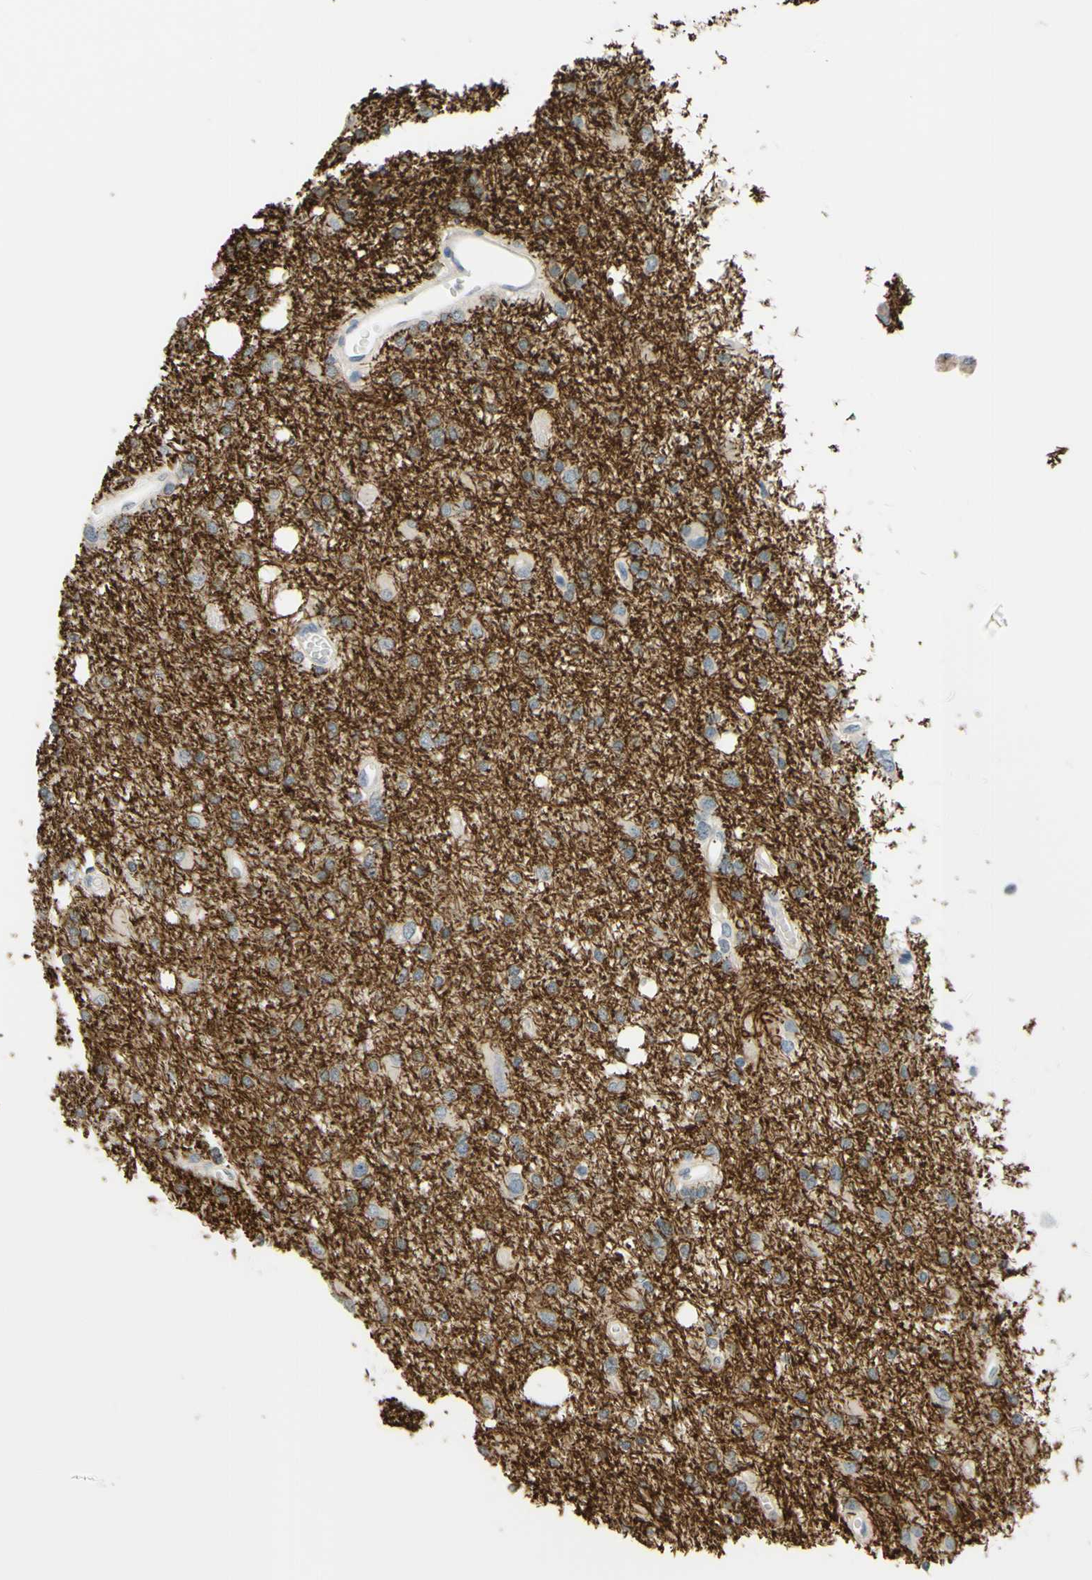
{"staining": {"intensity": "negative", "quantity": "none", "location": "none"}, "tissue": "glioma", "cell_type": "Tumor cells", "image_type": "cancer", "snomed": [{"axis": "morphology", "description": "Glioma, malignant, High grade"}, {"axis": "topography", "description": "Brain"}], "caption": "This is an immunohistochemistry (IHC) image of human glioma. There is no expression in tumor cells.", "gene": "MAG", "patient": {"sex": "female", "age": 59}}